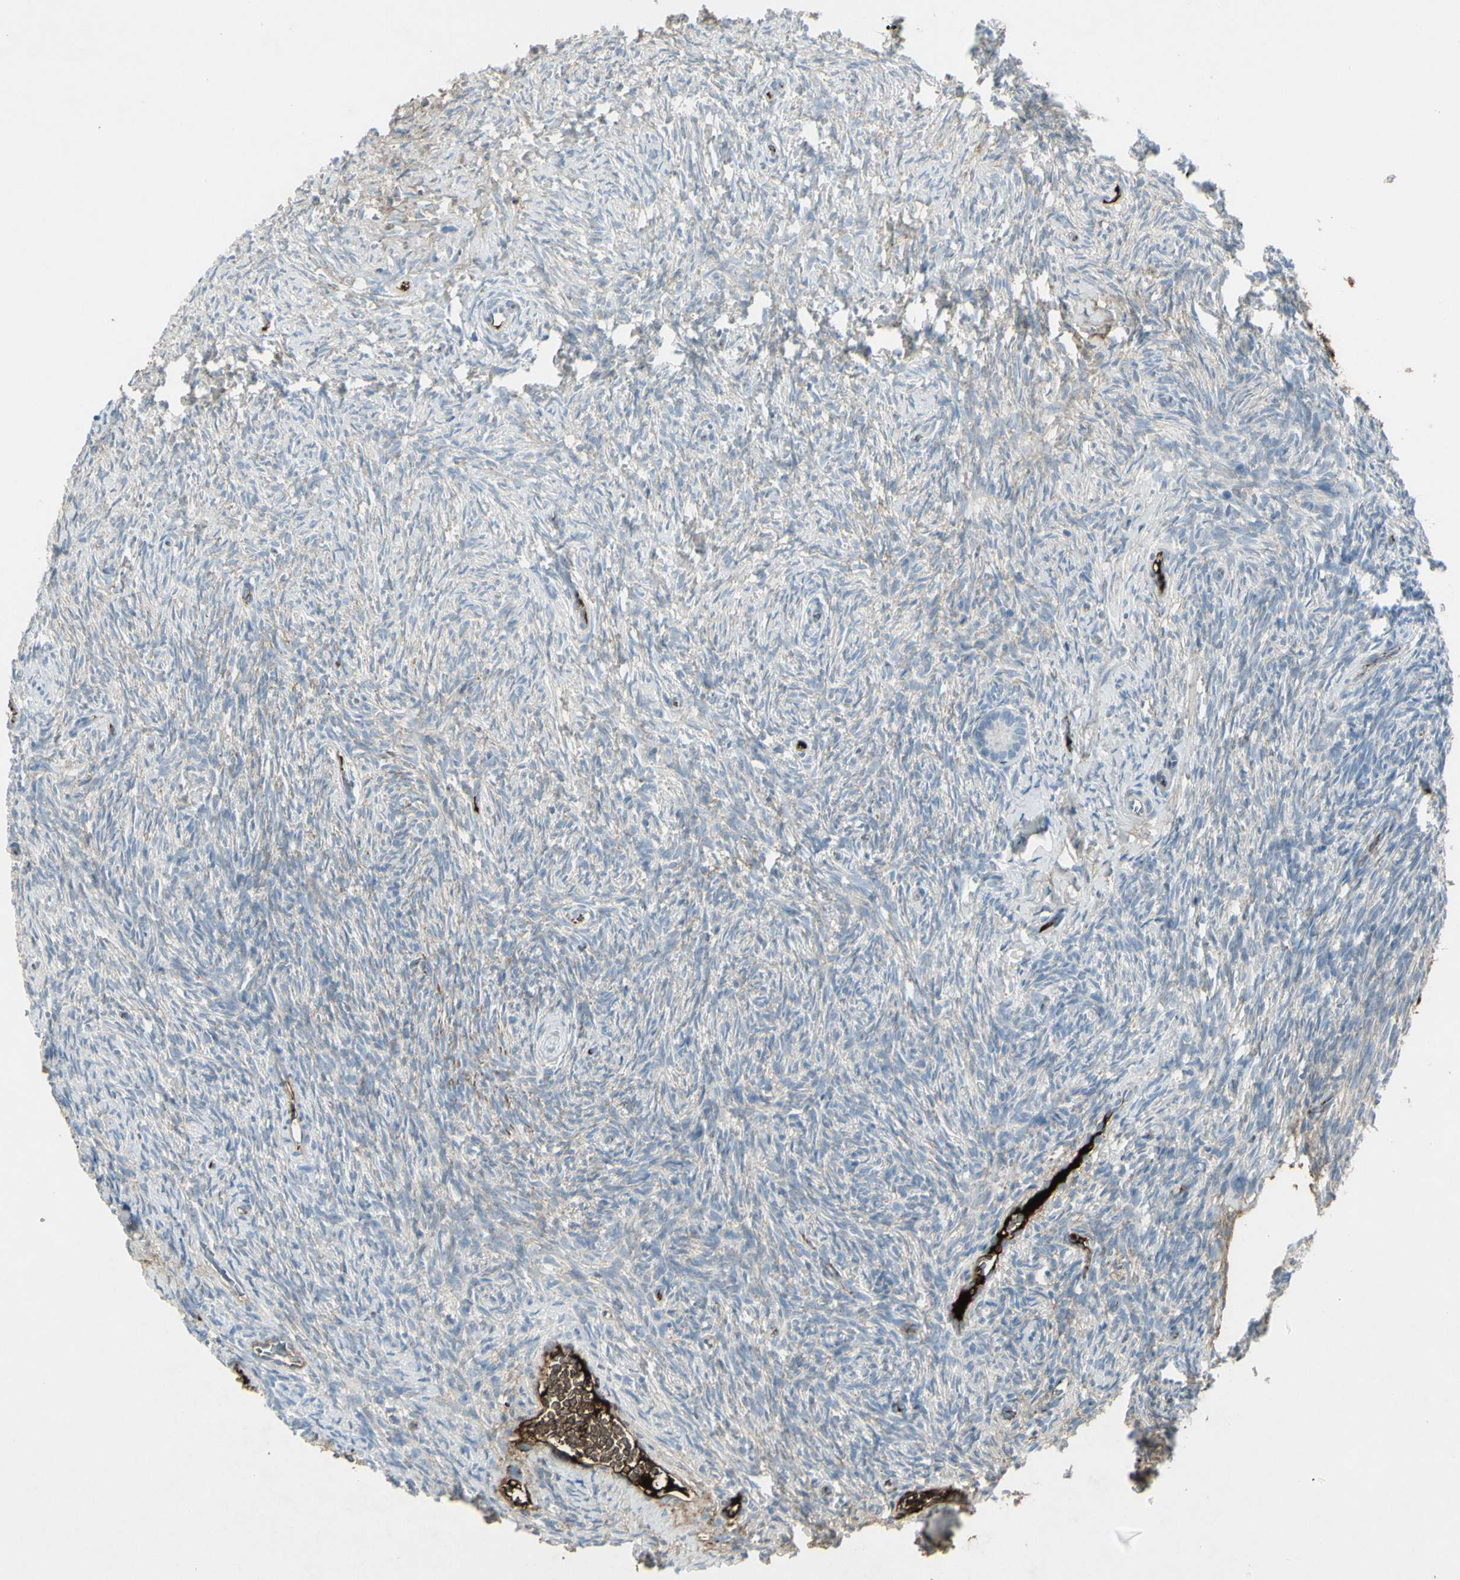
{"staining": {"intensity": "moderate", "quantity": "<25%", "location": "cytoplasmic/membranous"}, "tissue": "ovary", "cell_type": "Ovarian stroma cells", "image_type": "normal", "snomed": [{"axis": "morphology", "description": "Normal tissue, NOS"}, {"axis": "topography", "description": "Ovary"}], "caption": "This image reveals immunohistochemistry (IHC) staining of unremarkable ovary, with low moderate cytoplasmic/membranous positivity in approximately <25% of ovarian stroma cells.", "gene": "IGHM", "patient": {"sex": "female", "age": 35}}